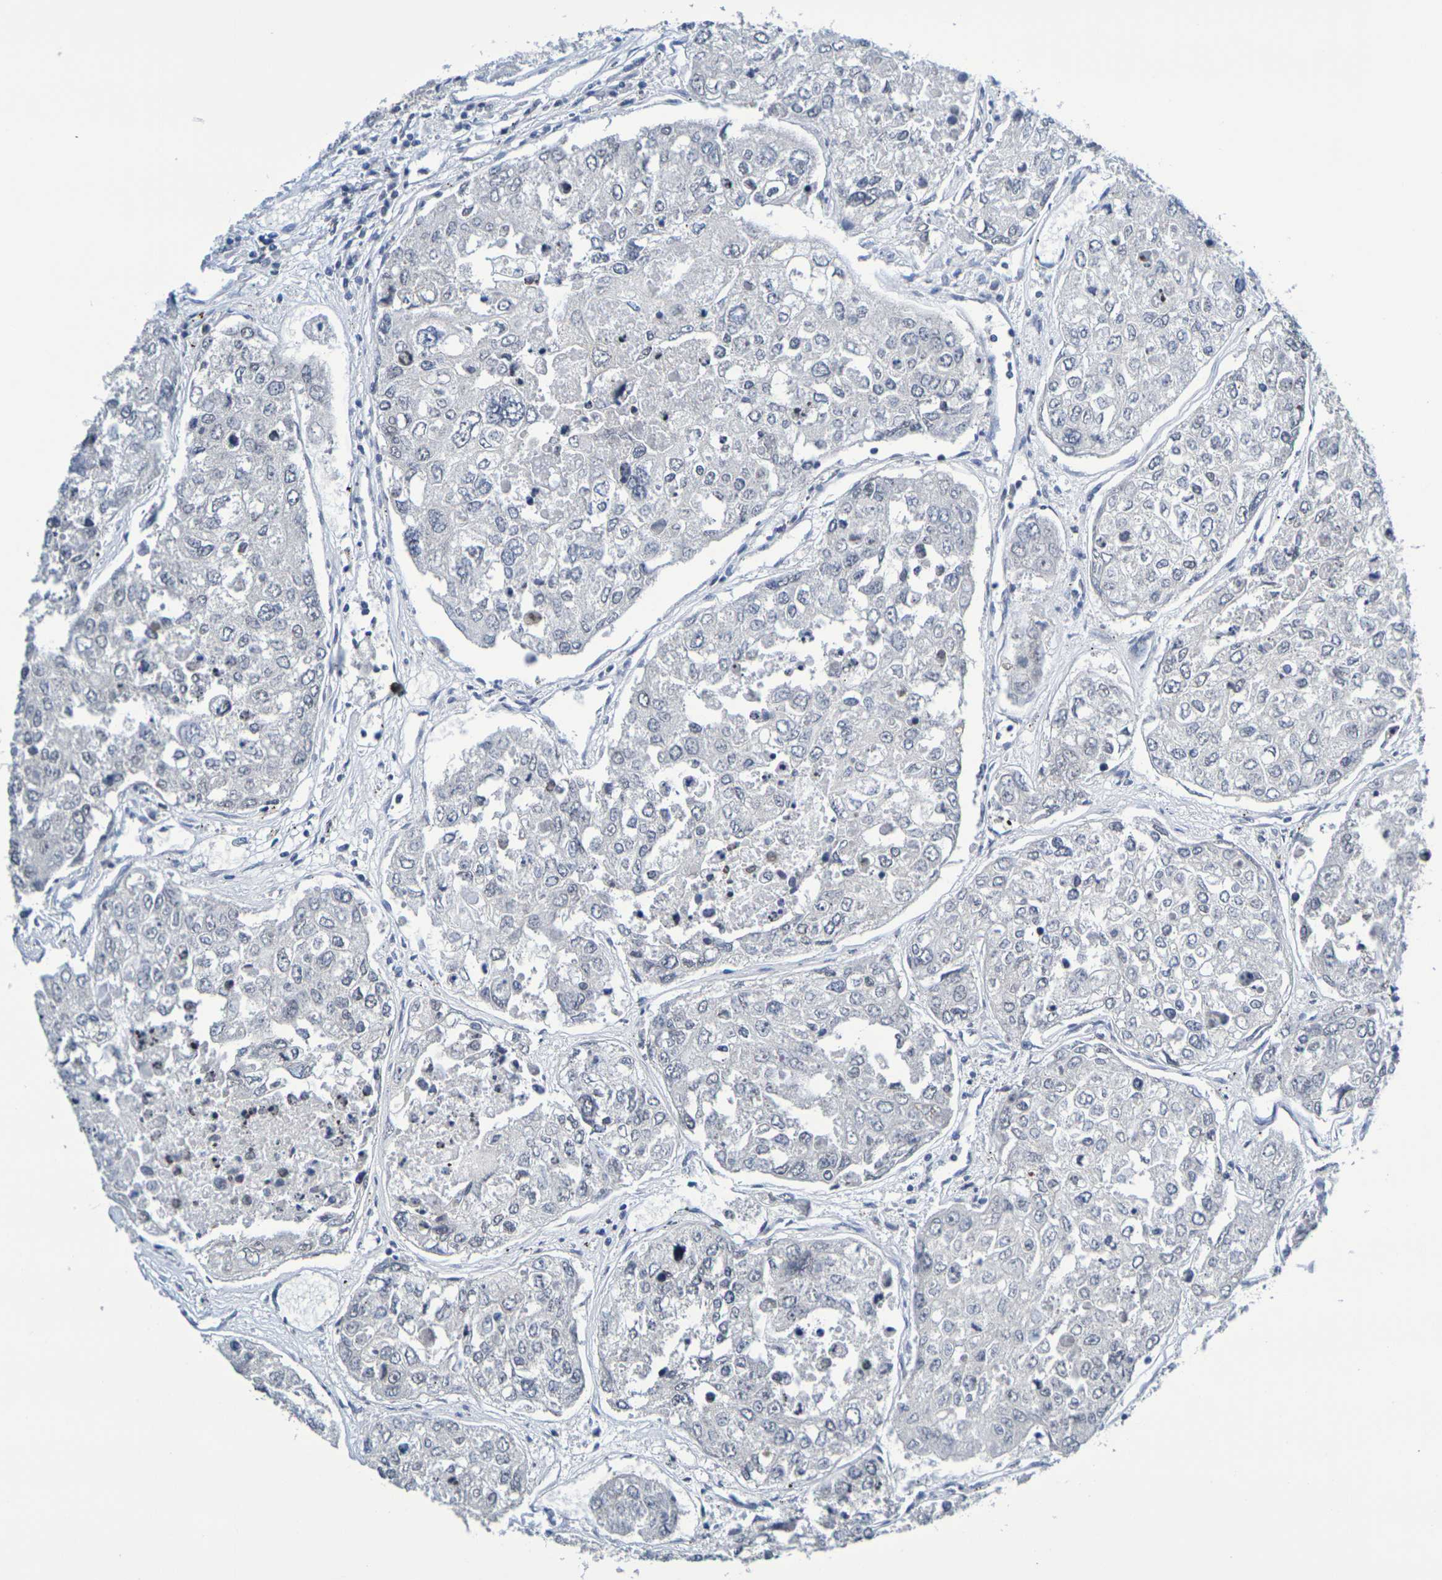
{"staining": {"intensity": "negative", "quantity": "none", "location": "none"}, "tissue": "urothelial cancer", "cell_type": "Tumor cells", "image_type": "cancer", "snomed": [{"axis": "morphology", "description": "Urothelial carcinoma, High grade"}, {"axis": "topography", "description": "Lymph node"}, {"axis": "topography", "description": "Urinary bladder"}], "caption": "Urothelial carcinoma (high-grade) was stained to show a protein in brown. There is no significant expression in tumor cells.", "gene": "CHRNB1", "patient": {"sex": "male", "age": 51}}